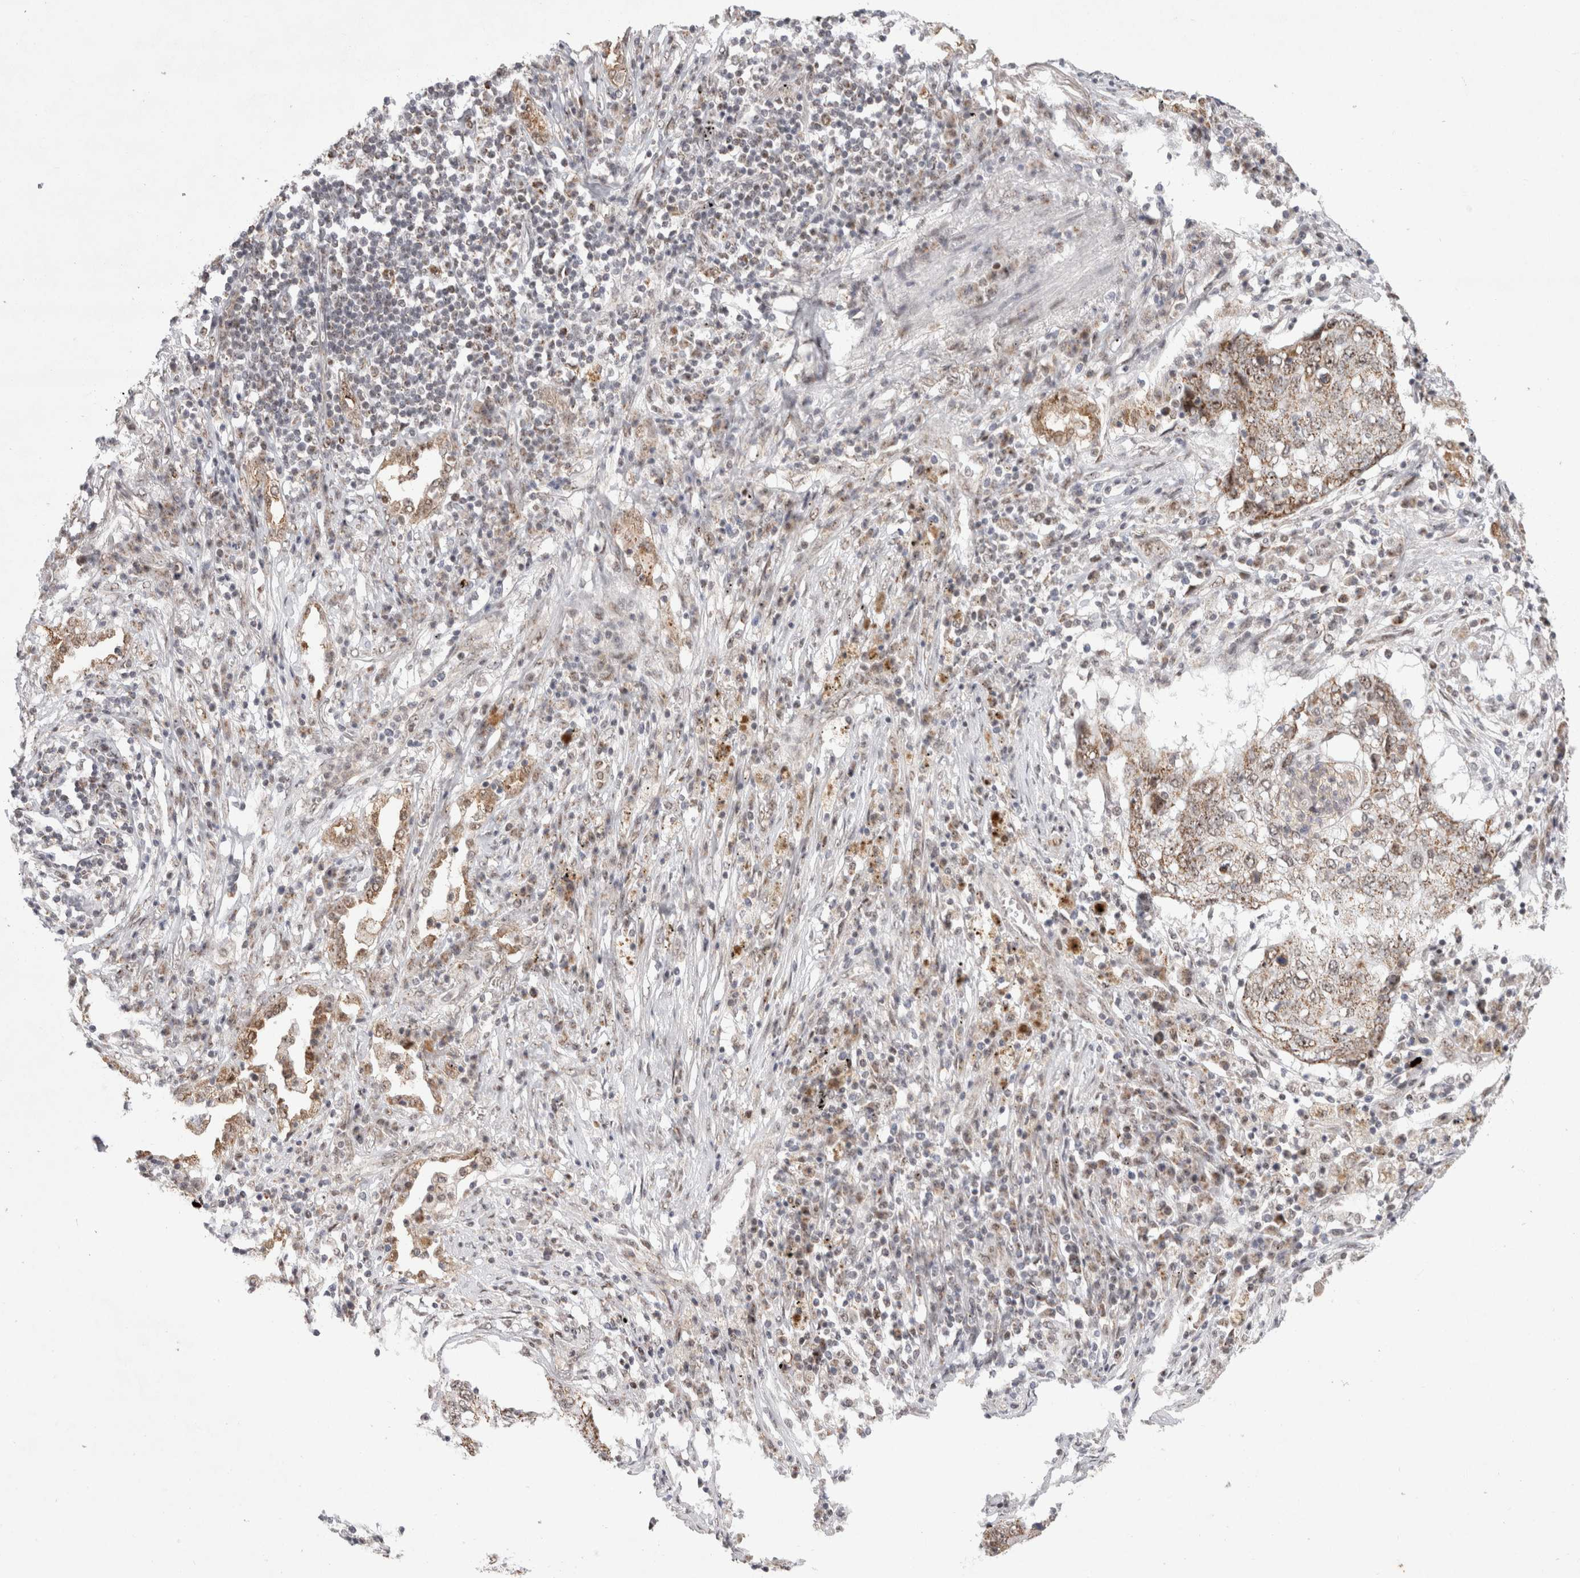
{"staining": {"intensity": "weak", "quantity": ">75%", "location": "cytoplasmic/membranous,nuclear"}, "tissue": "lung cancer", "cell_type": "Tumor cells", "image_type": "cancer", "snomed": [{"axis": "morphology", "description": "Squamous cell carcinoma, NOS"}, {"axis": "topography", "description": "Lung"}], "caption": "Protein analysis of squamous cell carcinoma (lung) tissue exhibits weak cytoplasmic/membranous and nuclear positivity in about >75% of tumor cells.", "gene": "MRPL37", "patient": {"sex": "female", "age": 63}}